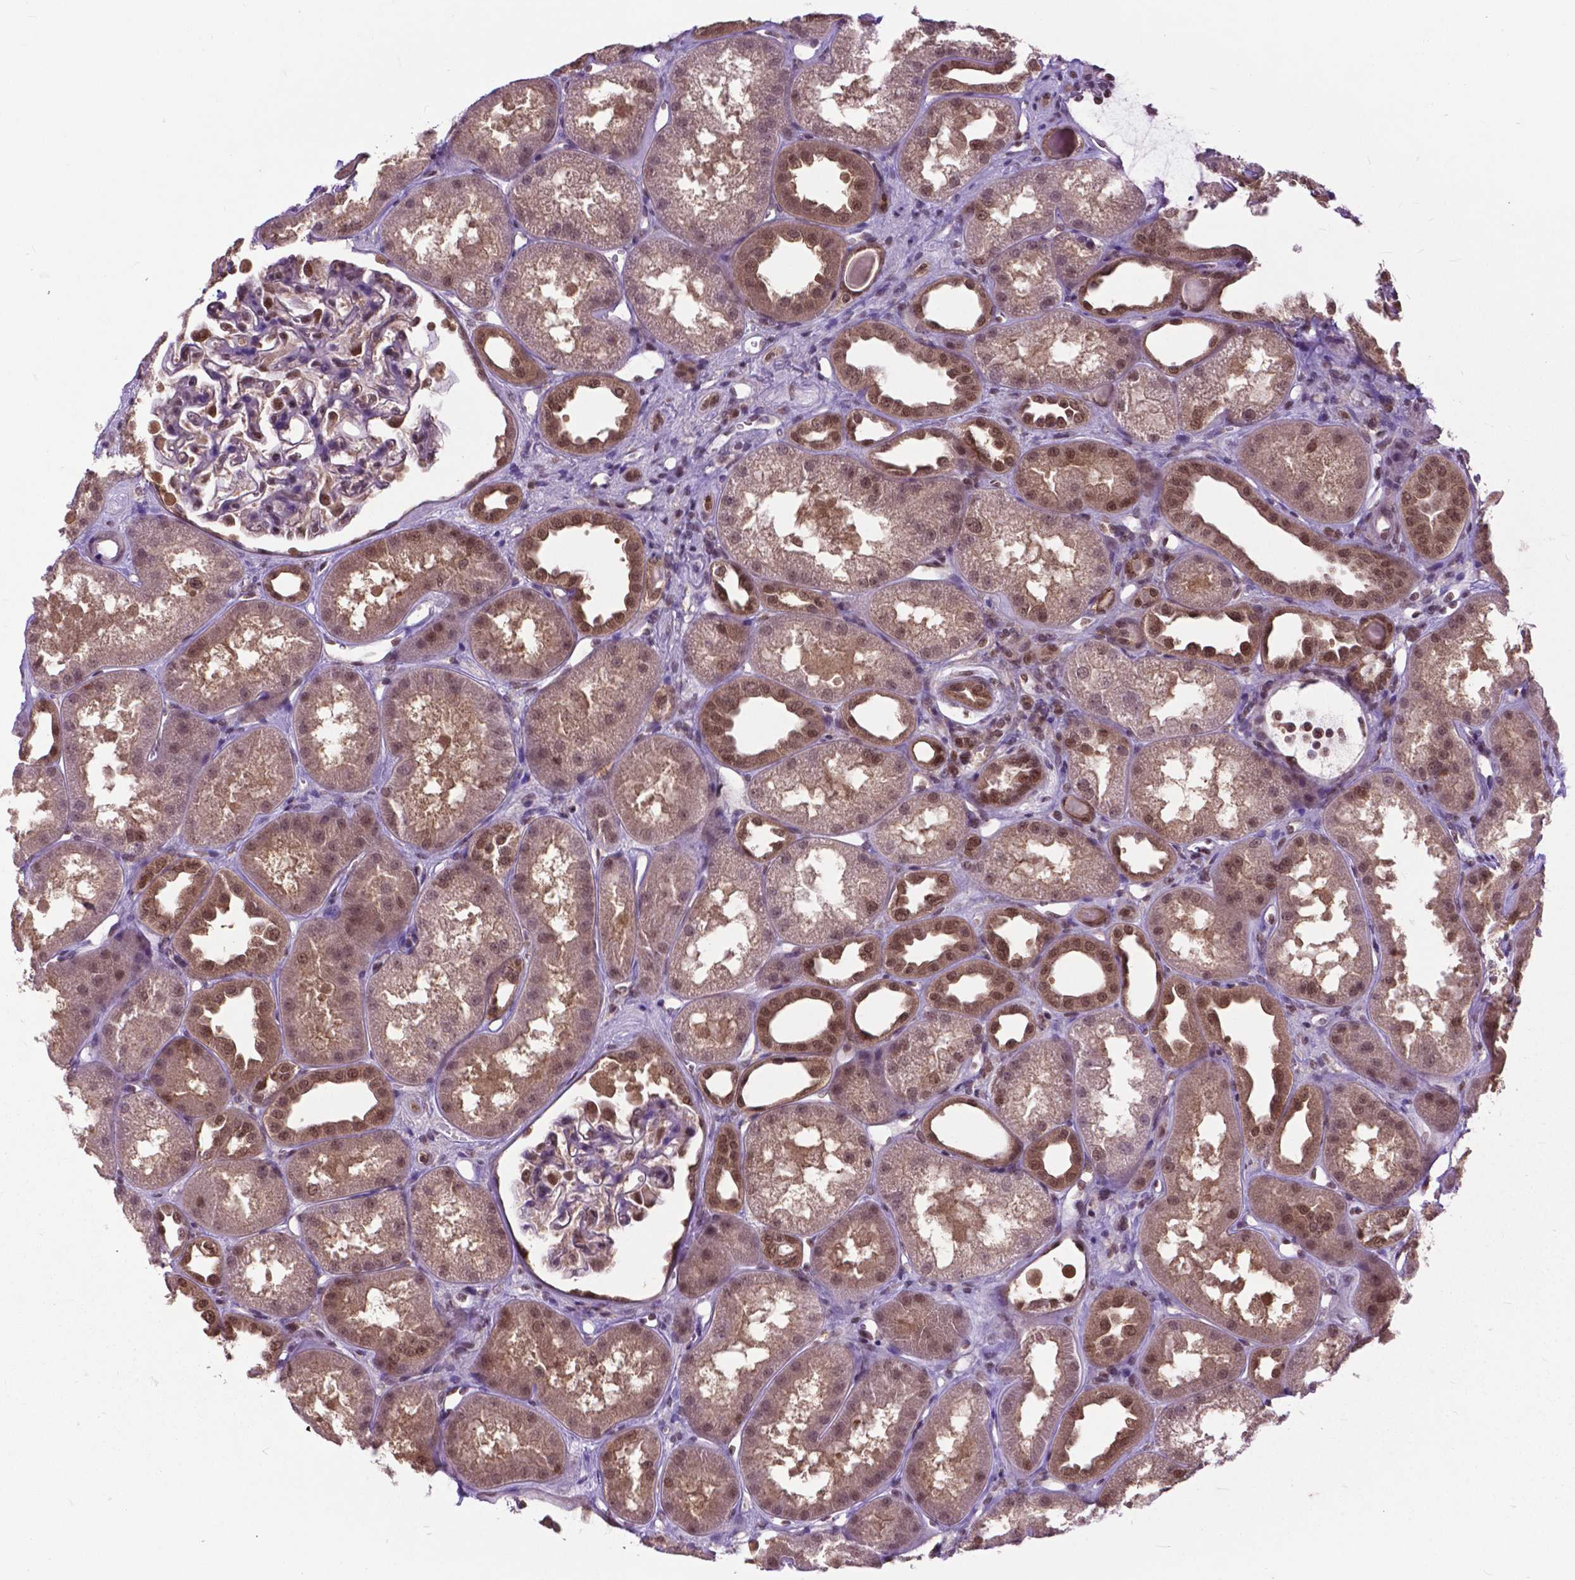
{"staining": {"intensity": "moderate", "quantity": "<25%", "location": "nuclear"}, "tissue": "kidney", "cell_type": "Cells in glomeruli", "image_type": "normal", "snomed": [{"axis": "morphology", "description": "Normal tissue, NOS"}, {"axis": "topography", "description": "Kidney"}], "caption": "Unremarkable kidney shows moderate nuclear expression in about <25% of cells in glomeruli Immunohistochemistry stains the protein in brown and the nuclei are stained blue..", "gene": "FAF1", "patient": {"sex": "male", "age": 61}}